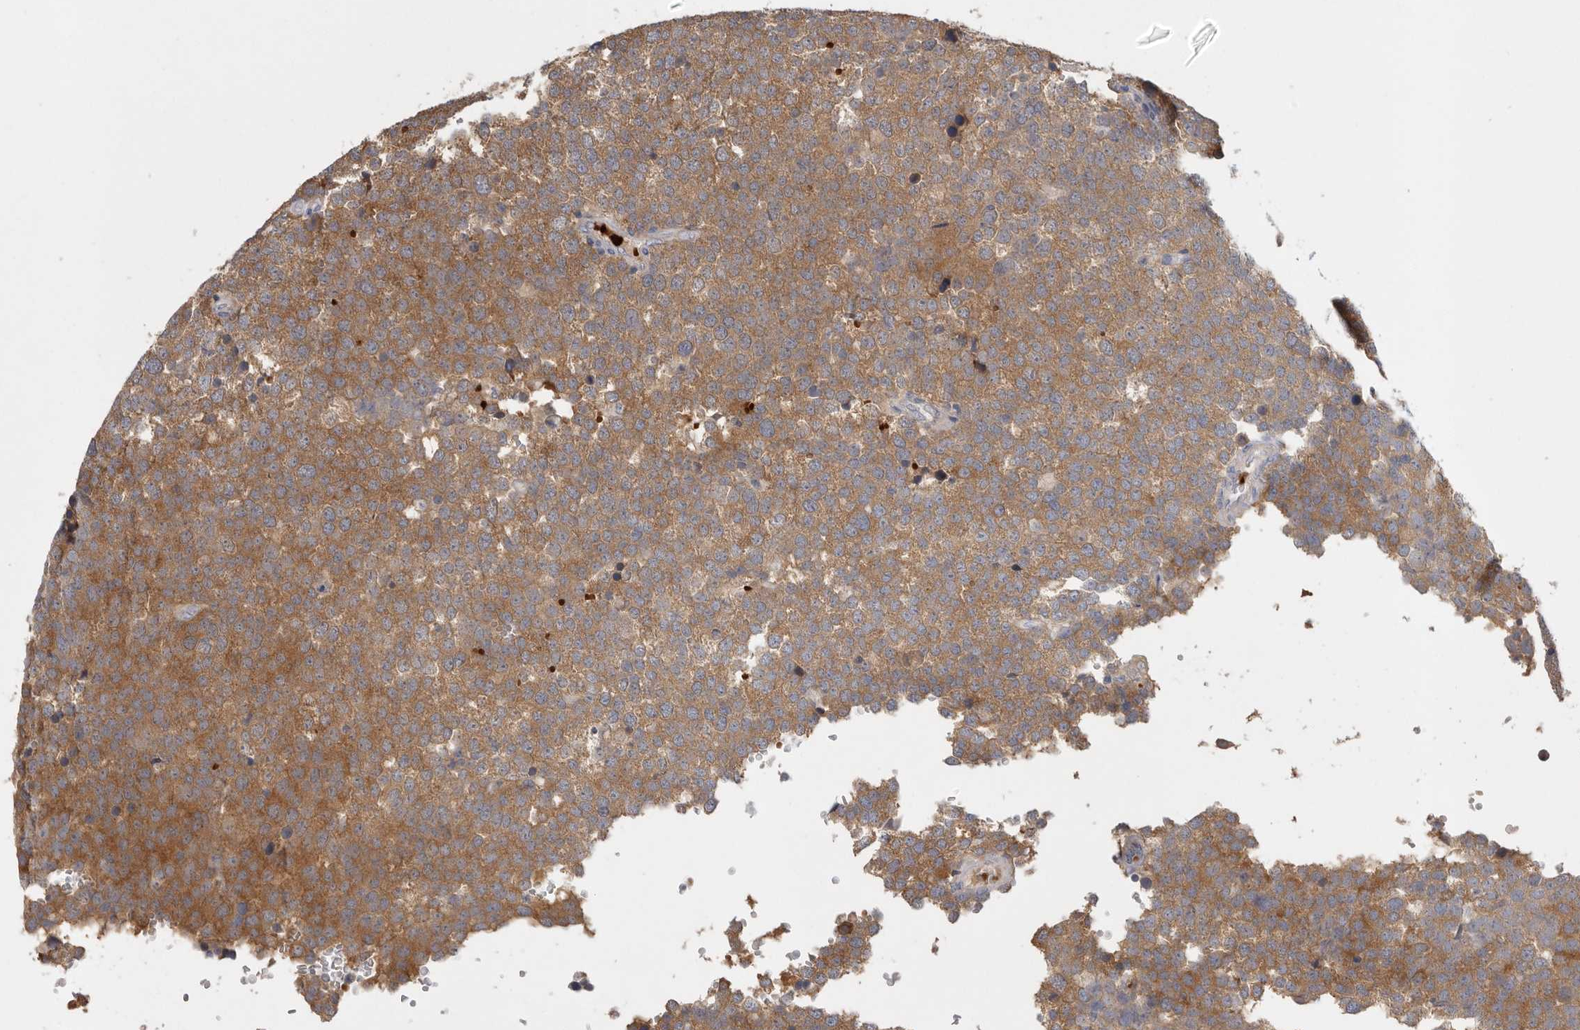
{"staining": {"intensity": "moderate", "quantity": ">75%", "location": "cytoplasmic/membranous"}, "tissue": "testis cancer", "cell_type": "Tumor cells", "image_type": "cancer", "snomed": [{"axis": "morphology", "description": "Seminoma, NOS"}, {"axis": "topography", "description": "Testis"}], "caption": "Protein staining of testis cancer tissue shows moderate cytoplasmic/membranous staining in about >75% of tumor cells.", "gene": "CFAP298", "patient": {"sex": "male", "age": 71}}